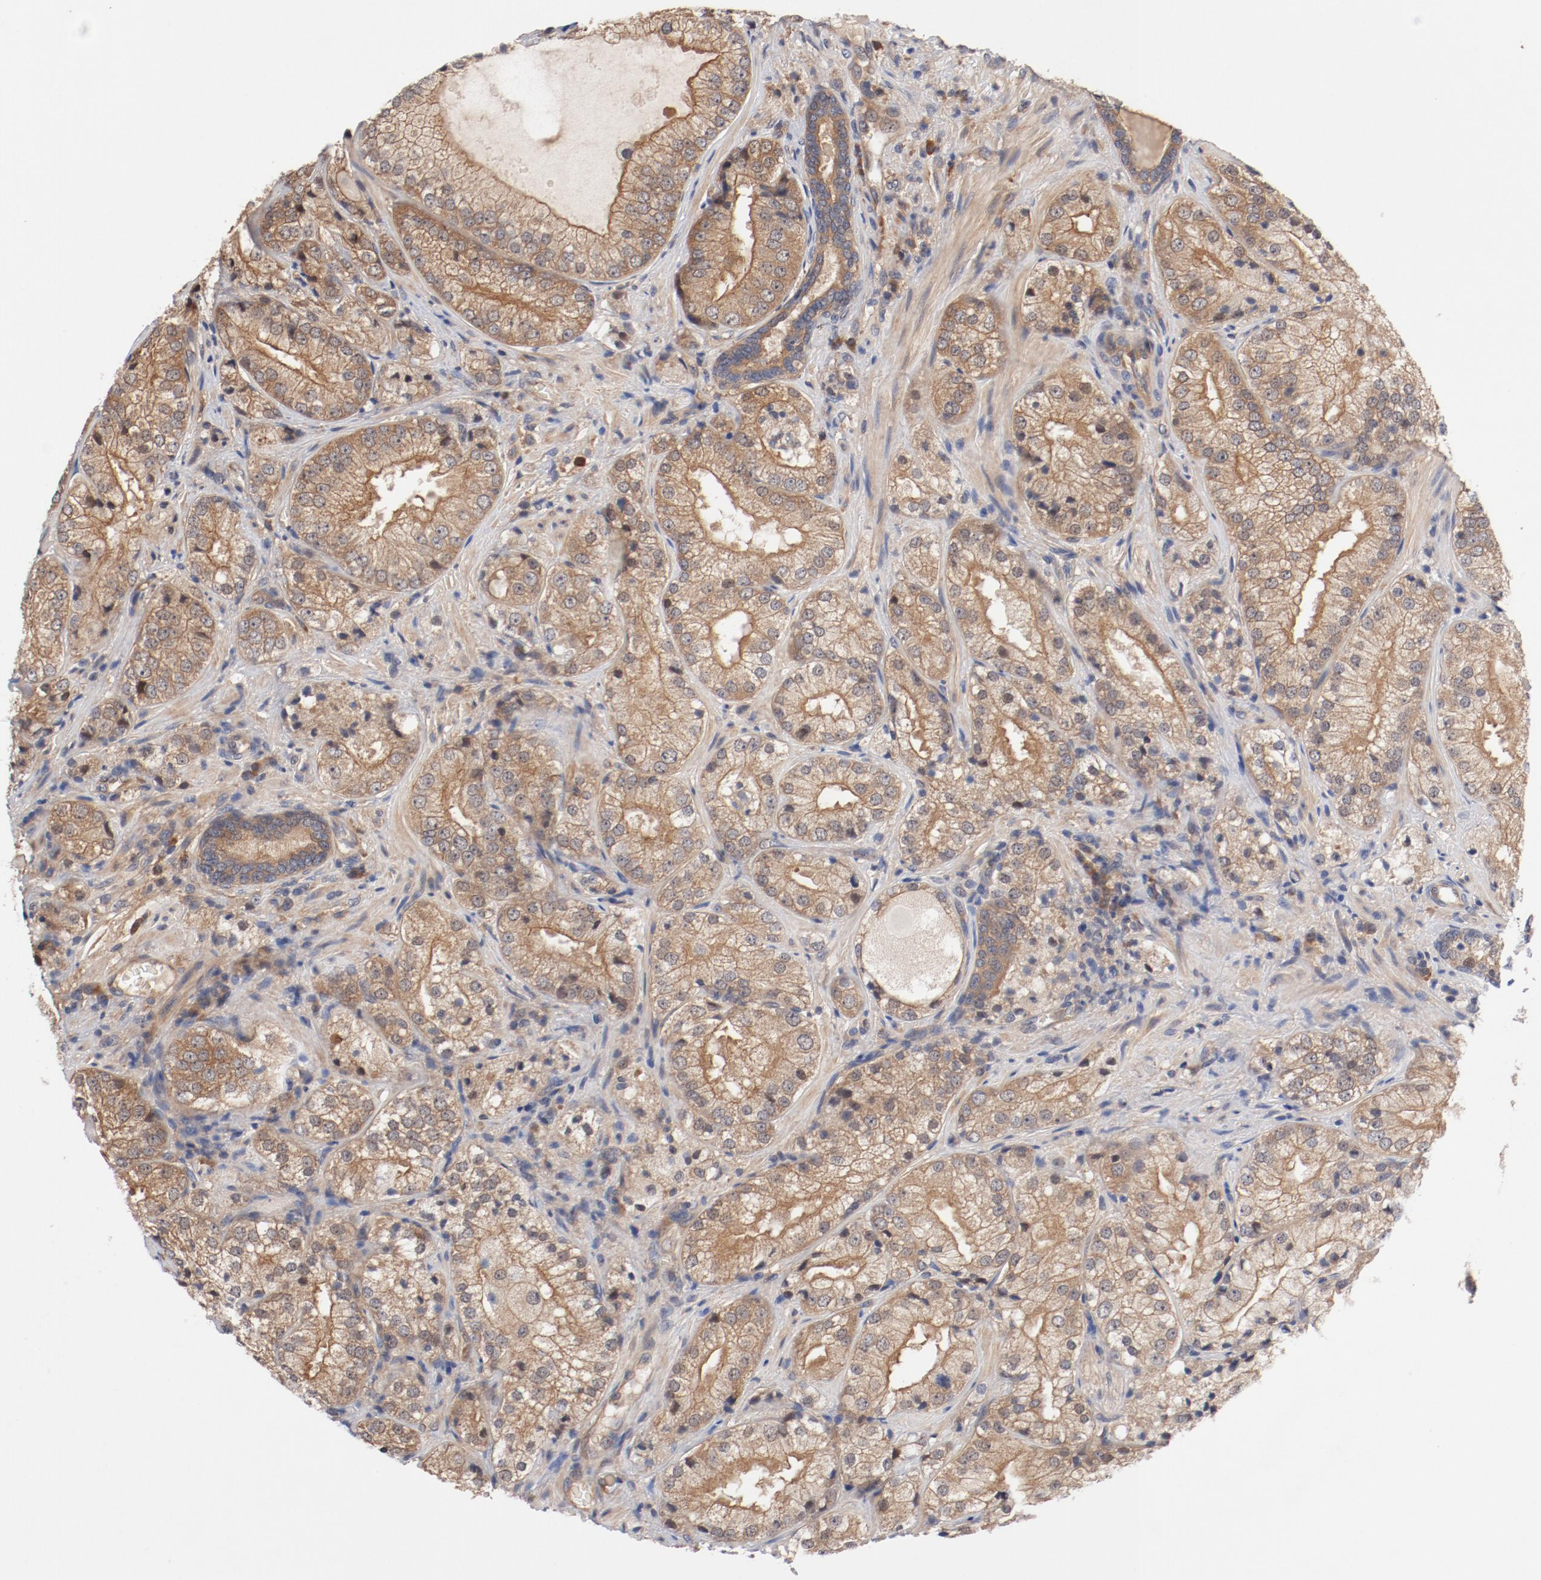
{"staining": {"intensity": "weak", "quantity": ">75%", "location": "cytoplasmic/membranous"}, "tissue": "prostate cancer", "cell_type": "Tumor cells", "image_type": "cancer", "snomed": [{"axis": "morphology", "description": "Adenocarcinoma, Low grade"}, {"axis": "topography", "description": "Prostate"}], "caption": "High-power microscopy captured an immunohistochemistry (IHC) histopathology image of prostate adenocarcinoma (low-grade), revealing weak cytoplasmic/membranous positivity in about >75% of tumor cells.", "gene": "PITPNM2", "patient": {"sex": "male", "age": 60}}